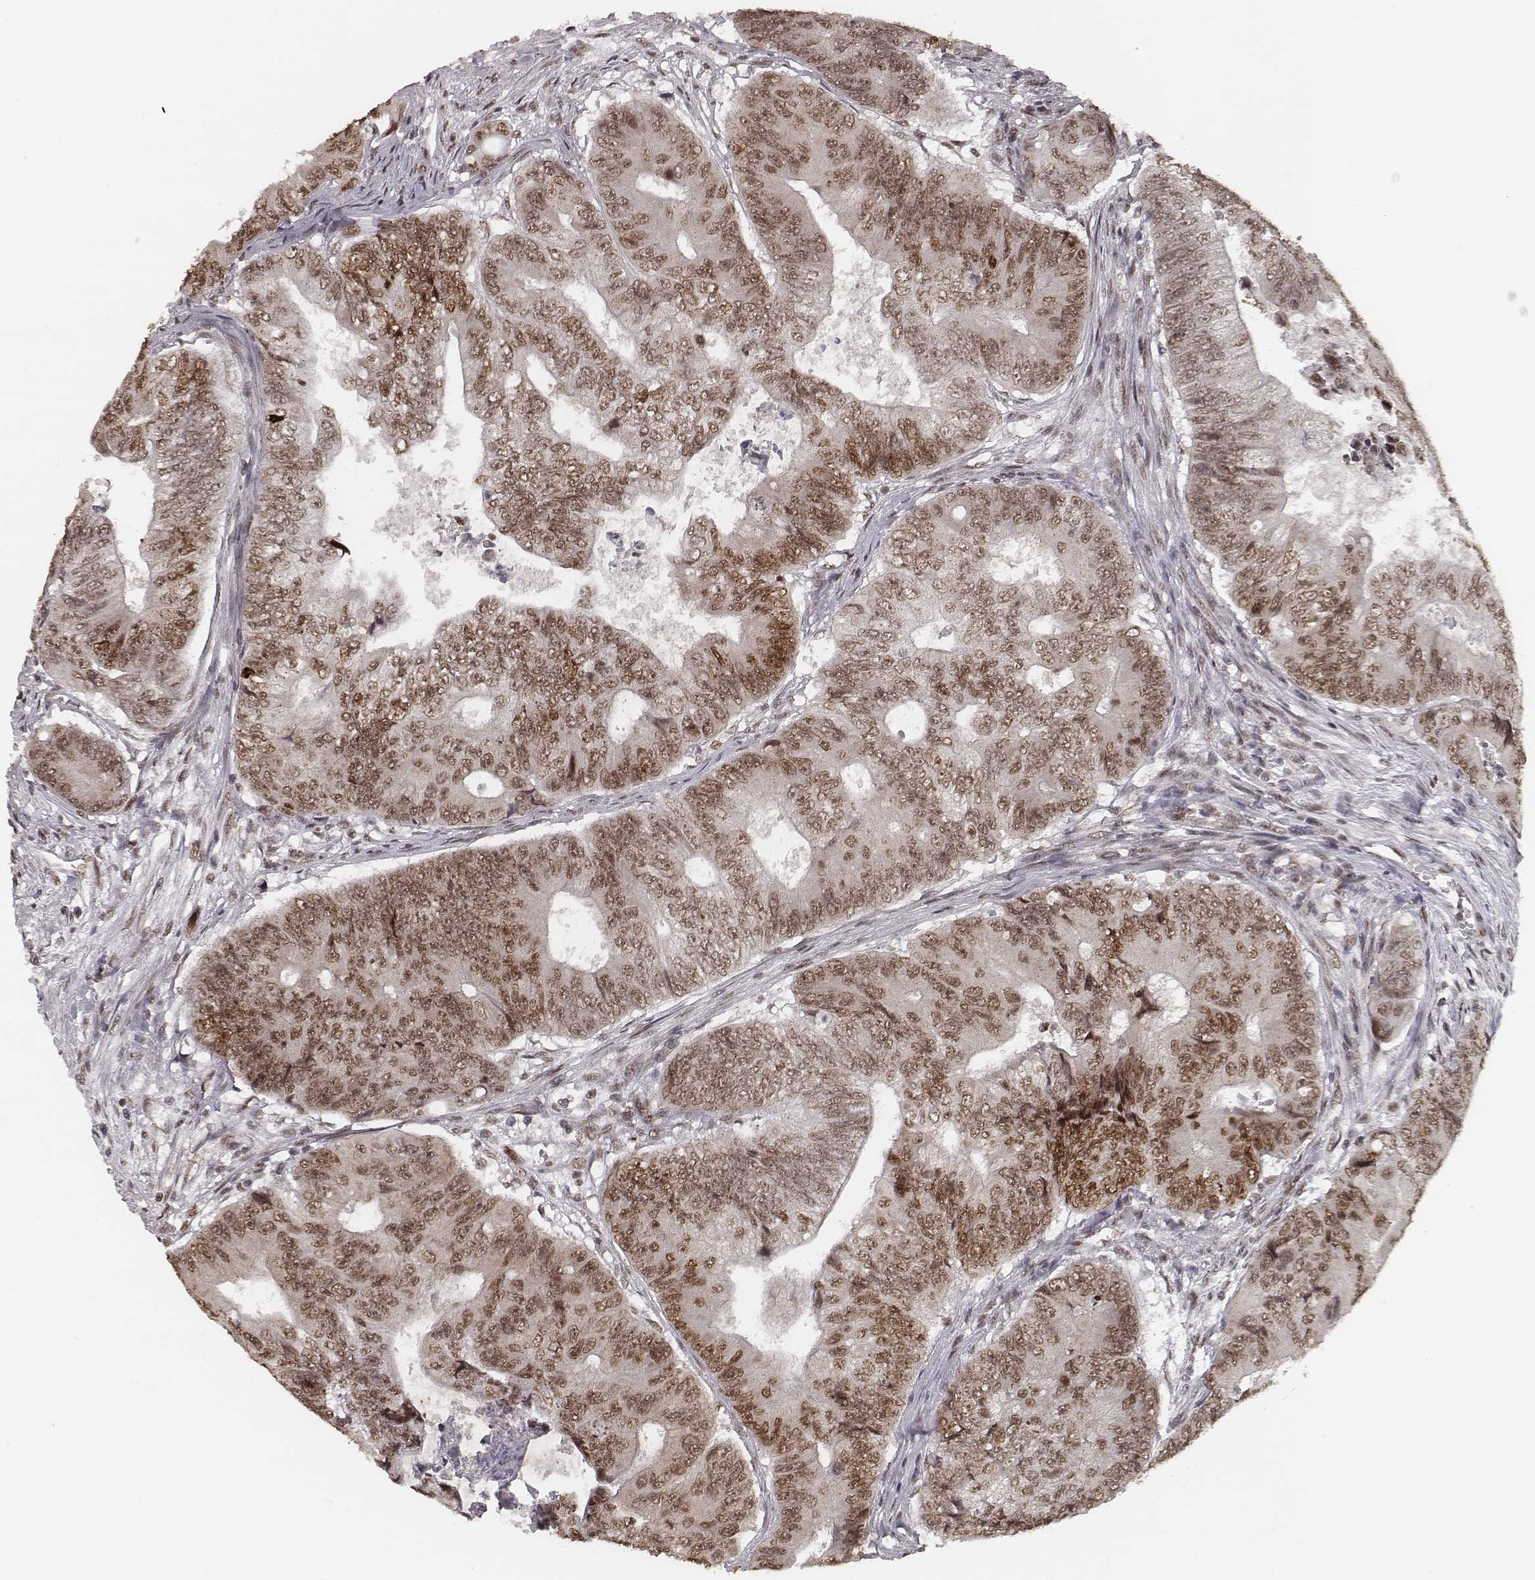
{"staining": {"intensity": "moderate", "quantity": ">75%", "location": "nuclear"}, "tissue": "colorectal cancer", "cell_type": "Tumor cells", "image_type": "cancer", "snomed": [{"axis": "morphology", "description": "Adenocarcinoma, NOS"}, {"axis": "topography", "description": "Colon"}], "caption": "Colorectal cancer (adenocarcinoma) stained with DAB (3,3'-diaminobenzidine) IHC reveals medium levels of moderate nuclear staining in approximately >75% of tumor cells.", "gene": "HMGA2", "patient": {"sex": "female", "age": 48}}